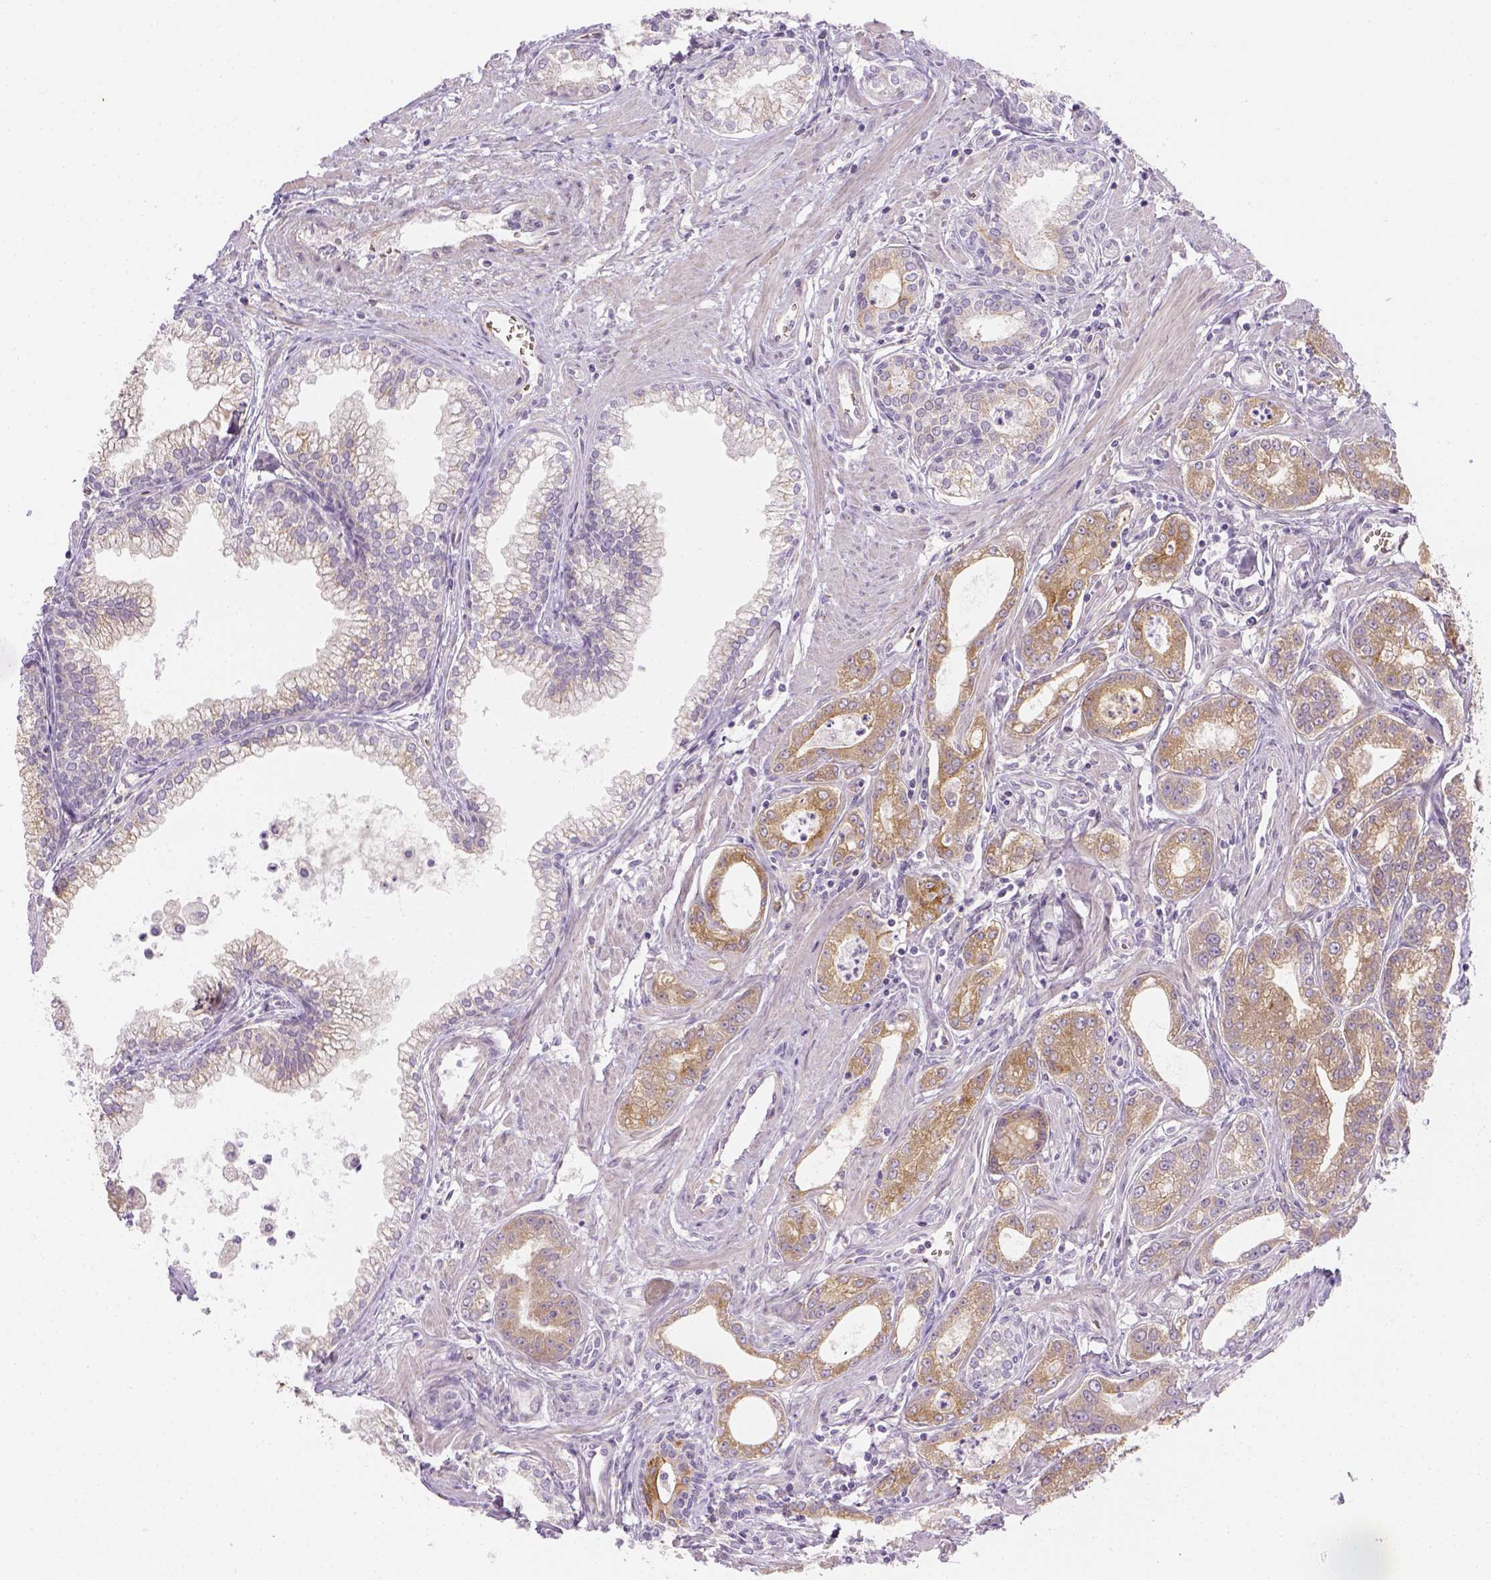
{"staining": {"intensity": "moderate", "quantity": ">75%", "location": "cytoplasmic/membranous"}, "tissue": "prostate cancer", "cell_type": "Tumor cells", "image_type": "cancer", "snomed": [{"axis": "morphology", "description": "Adenocarcinoma, NOS"}, {"axis": "topography", "description": "Prostate"}], "caption": "Immunohistochemical staining of prostate cancer (adenocarcinoma) exhibits medium levels of moderate cytoplasmic/membranous protein staining in approximately >75% of tumor cells. (Stains: DAB (3,3'-diaminobenzidine) in brown, nuclei in blue, Microscopy: brightfield microscopy at high magnification).", "gene": "CACNB1", "patient": {"sex": "male", "age": 71}}